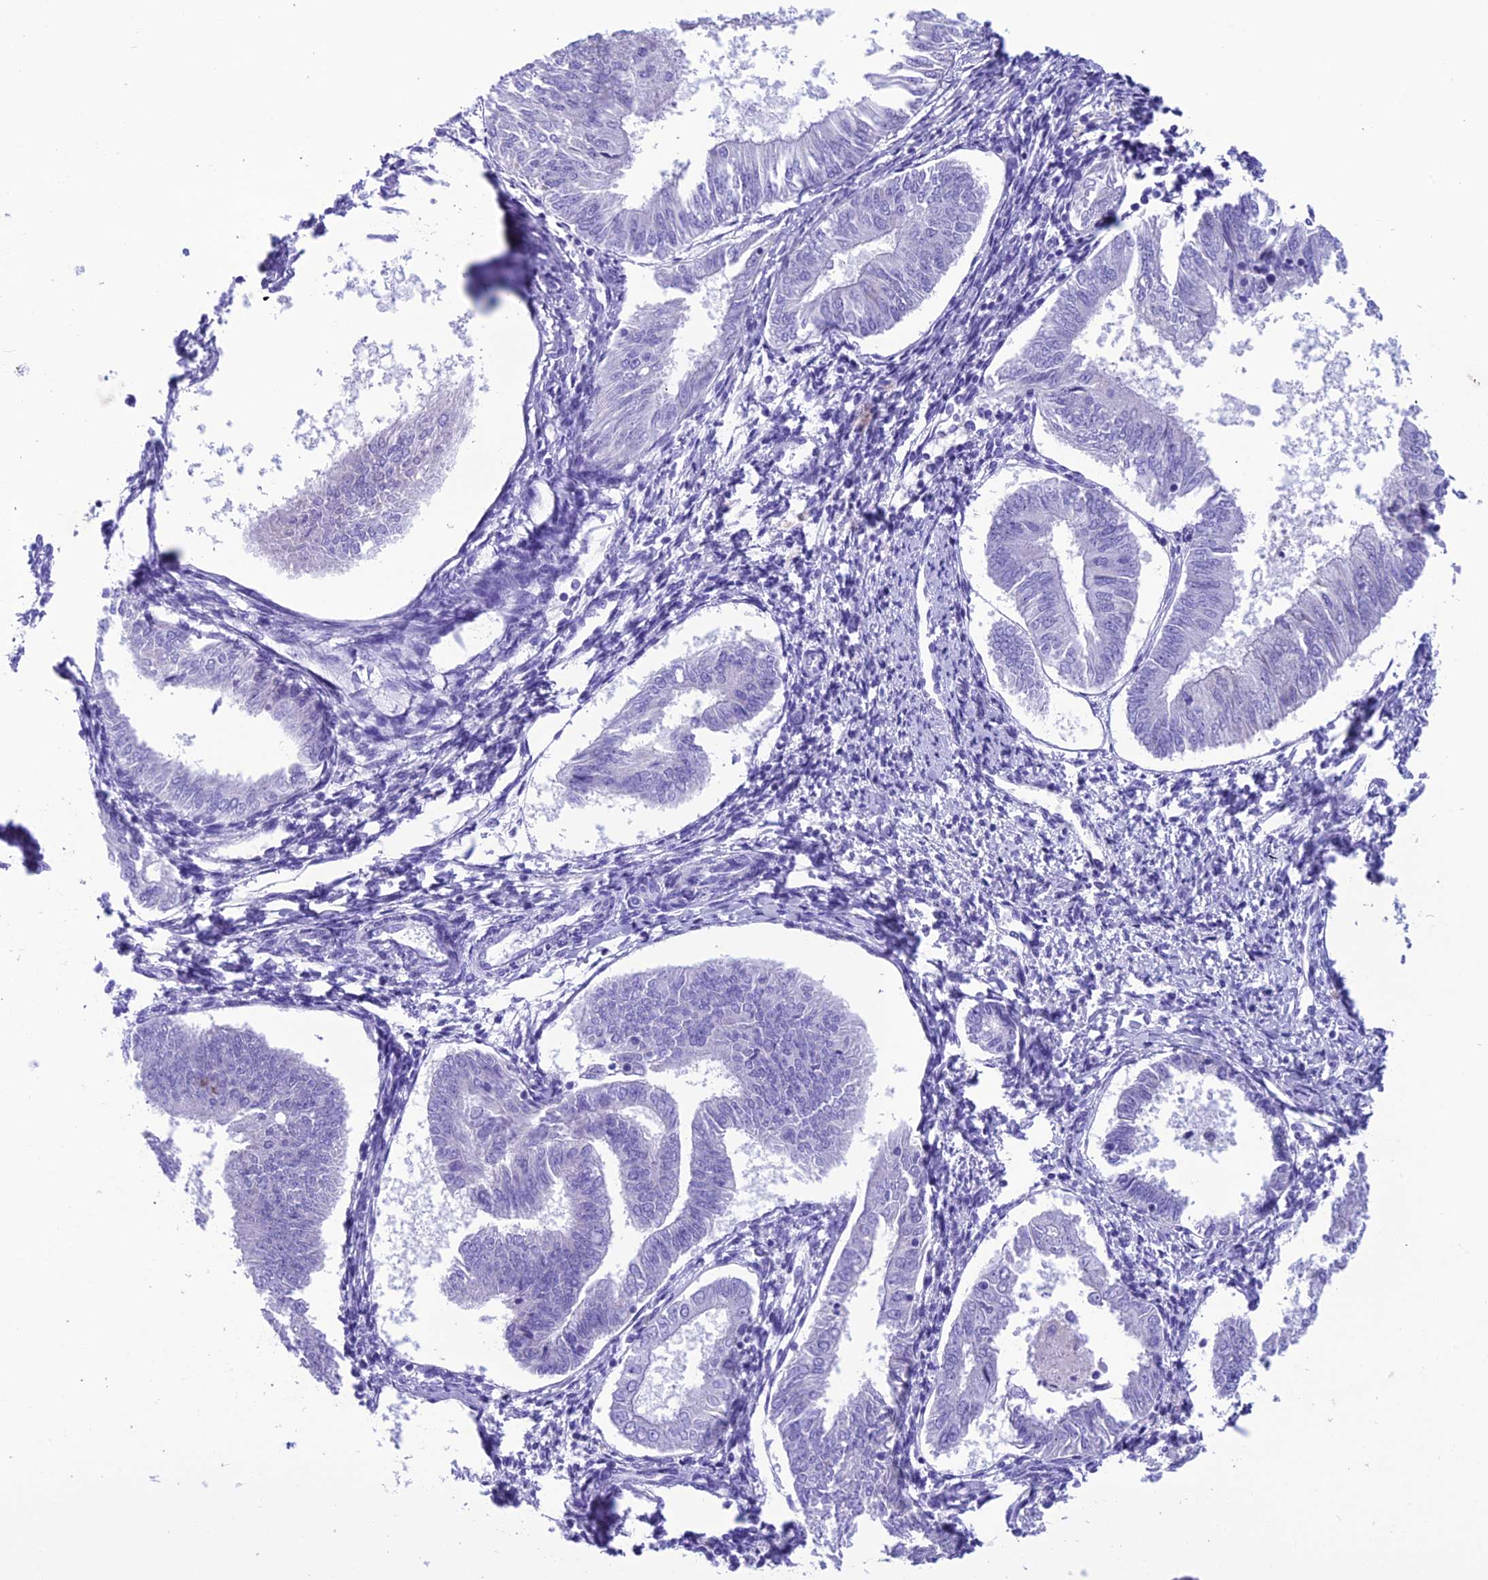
{"staining": {"intensity": "negative", "quantity": "none", "location": "none"}, "tissue": "endometrial cancer", "cell_type": "Tumor cells", "image_type": "cancer", "snomed": [{"axis": "morphology", "description": "Adenocarcinoma, NOS"}, {"axis": "topography", "description": "Endometrium"}], "caption": "This is a photomicrograph of immunohistochemistry (IHC) staining of endometrial cancer (adenocarcinoma), which shows no expression in tumor cells. The staining was performed using DAB to visualize the protein expression in brown, while the nuclei were stained in blue with hematoxylin (Magnification: 20x).", "gene": "TRAM1L1", "patient": {"sex": "female", "age": 58}}